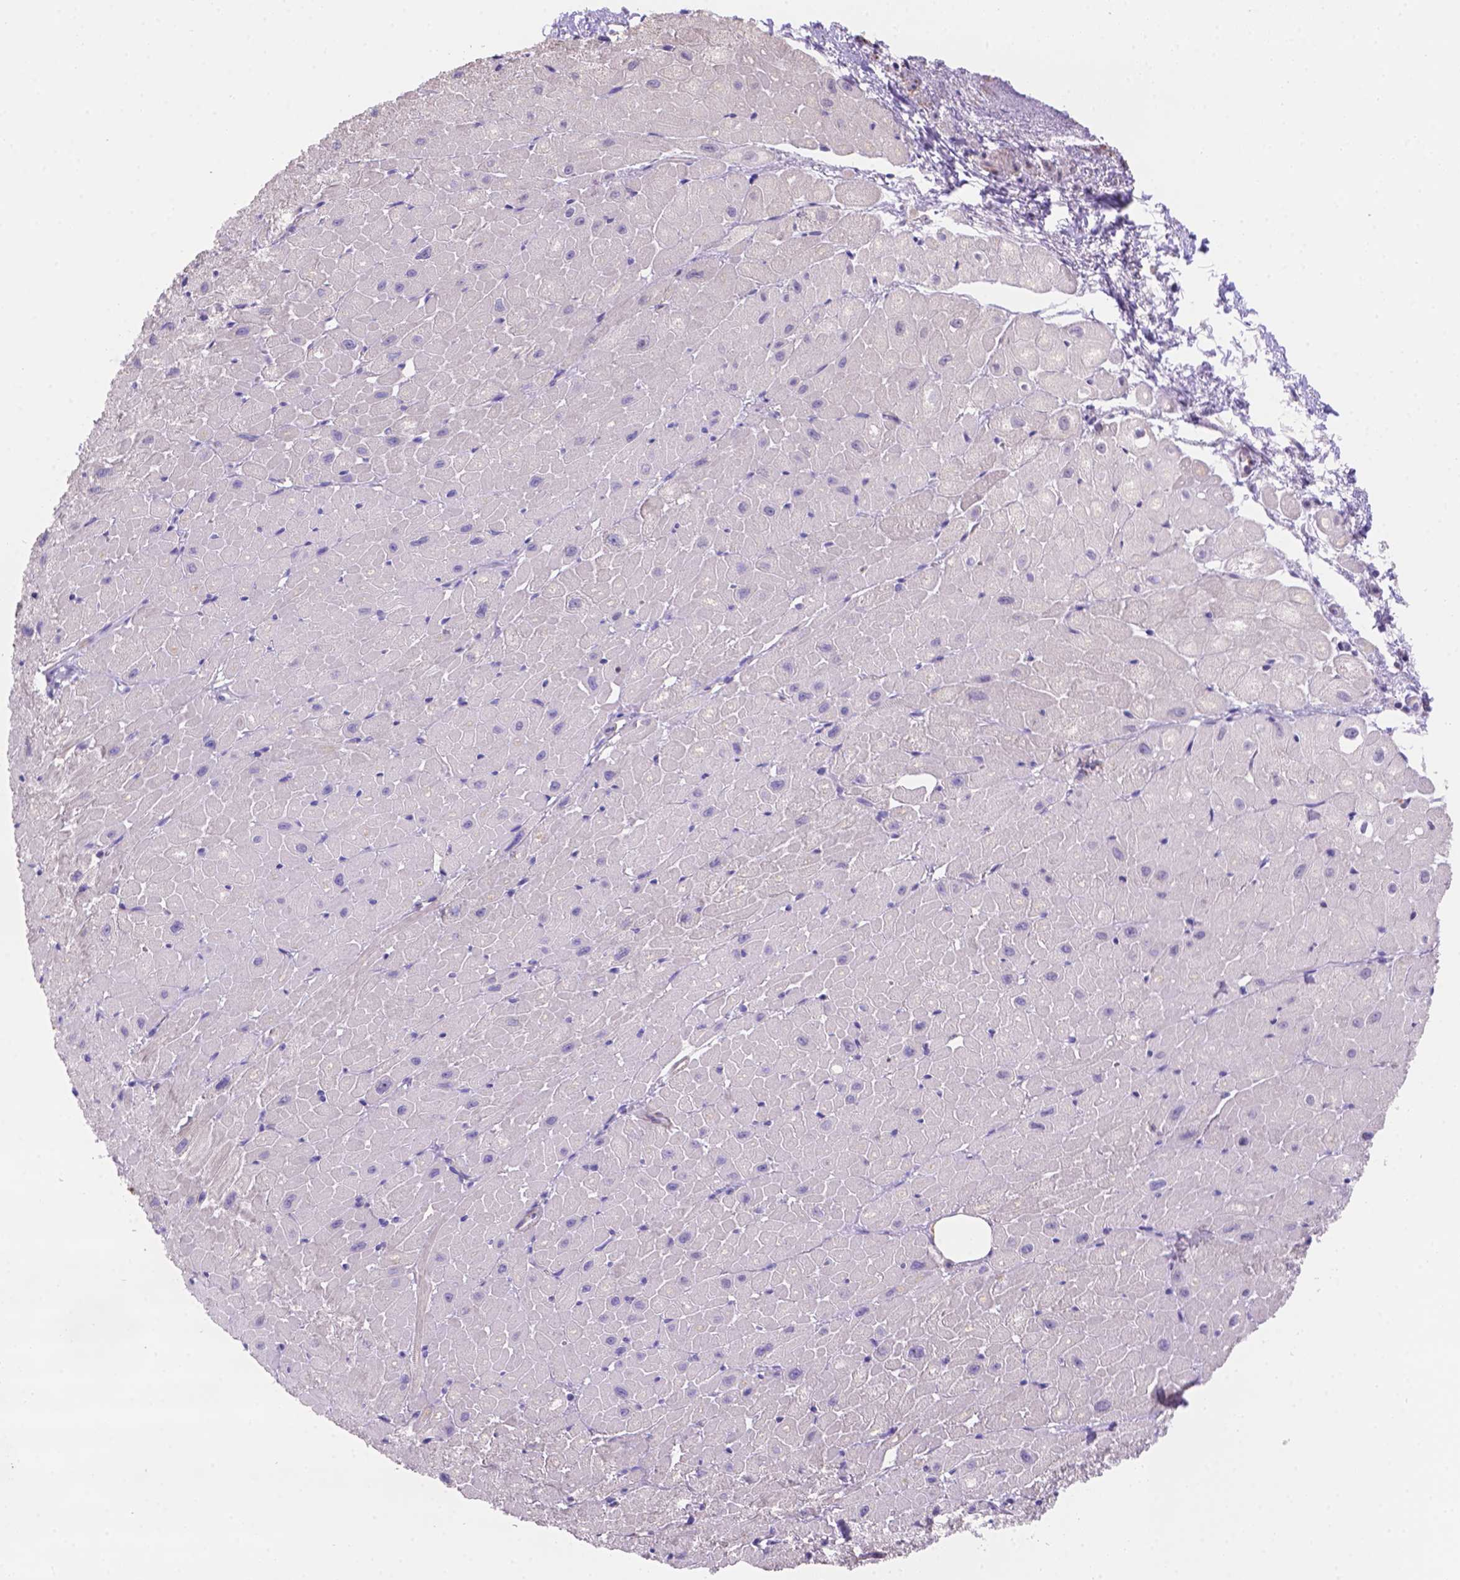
{"staining": {"intensity": "negative", "quantity": "none", "location": "none"}, "tissue": "heart muscle", "cell_type": "Cardiomyocytes", "image_type": "normal", "snomed": [{"axis": "morphology", "description": "Normal tissue, NOS"}, {"axis": "topography", "description": "Heart"}], "caption": "Photomicrograph shows no protein positivity in cardiomyocytes of normal heart muscle.", "gene": "NXPE2", "patient": {"sex": "male", "age": 62}}